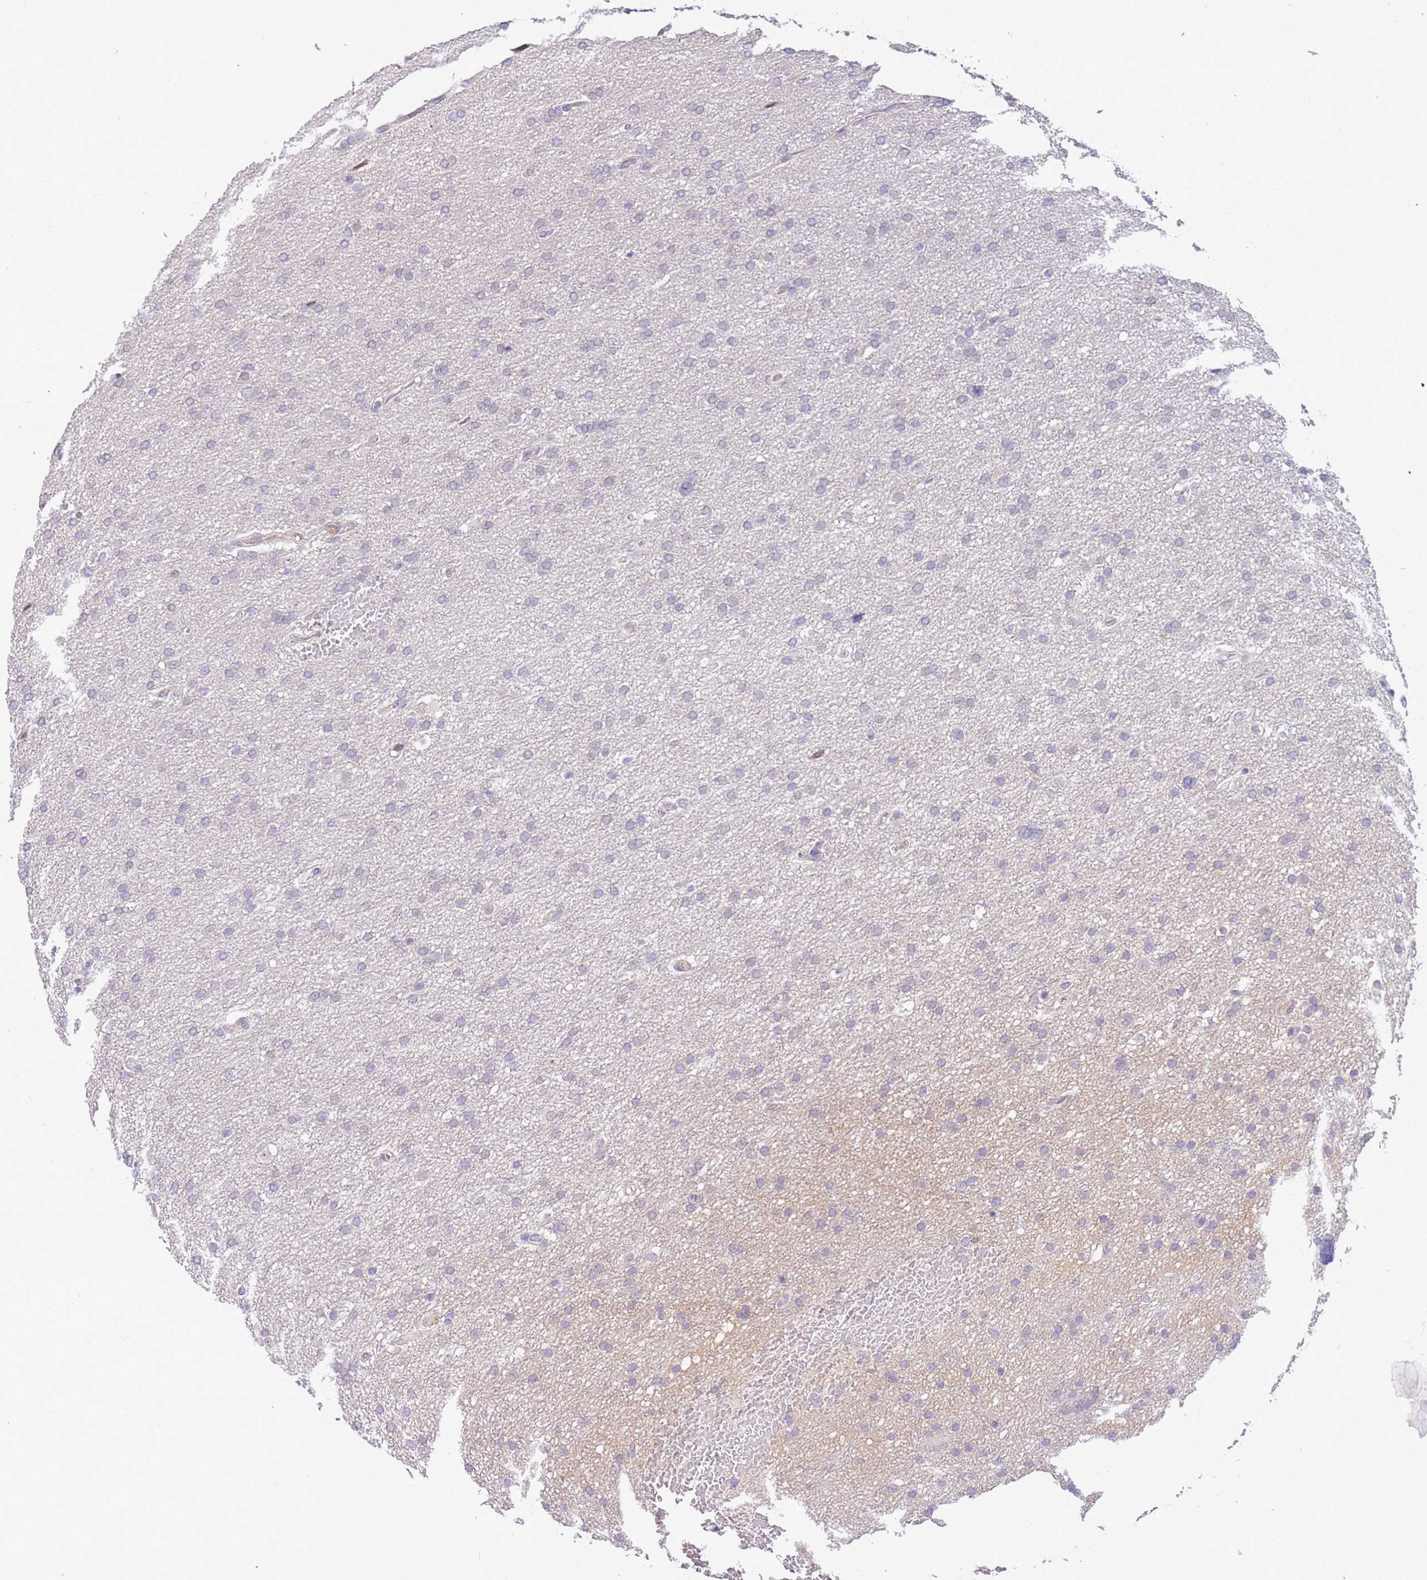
{"staining": {"intensity": "negative", "quantity": "none", "location": "none"}, "tissue": "glioma", "cell_type": "Tumor cells", "image_type": "cancer", "snomed": [{"axis": "morphology", "description": "Glioma, malignant, High grade"}, {"axis": "topography", "description": "Cerebral cortex"}], "caption": "Immunohistochemistry (IHC) photomicrograph of neoplastic tissue: high-grade glioma (malignant) stained with DAB (3,3'-diaminobenzidine) reveals no significant protein positivity in tumor cells. (DAB immunohistochemistry visualized using brightfield microscopy, high magnification).", "gene": "MAGEF1", "patient": {"sex": "female", "age": 36}}